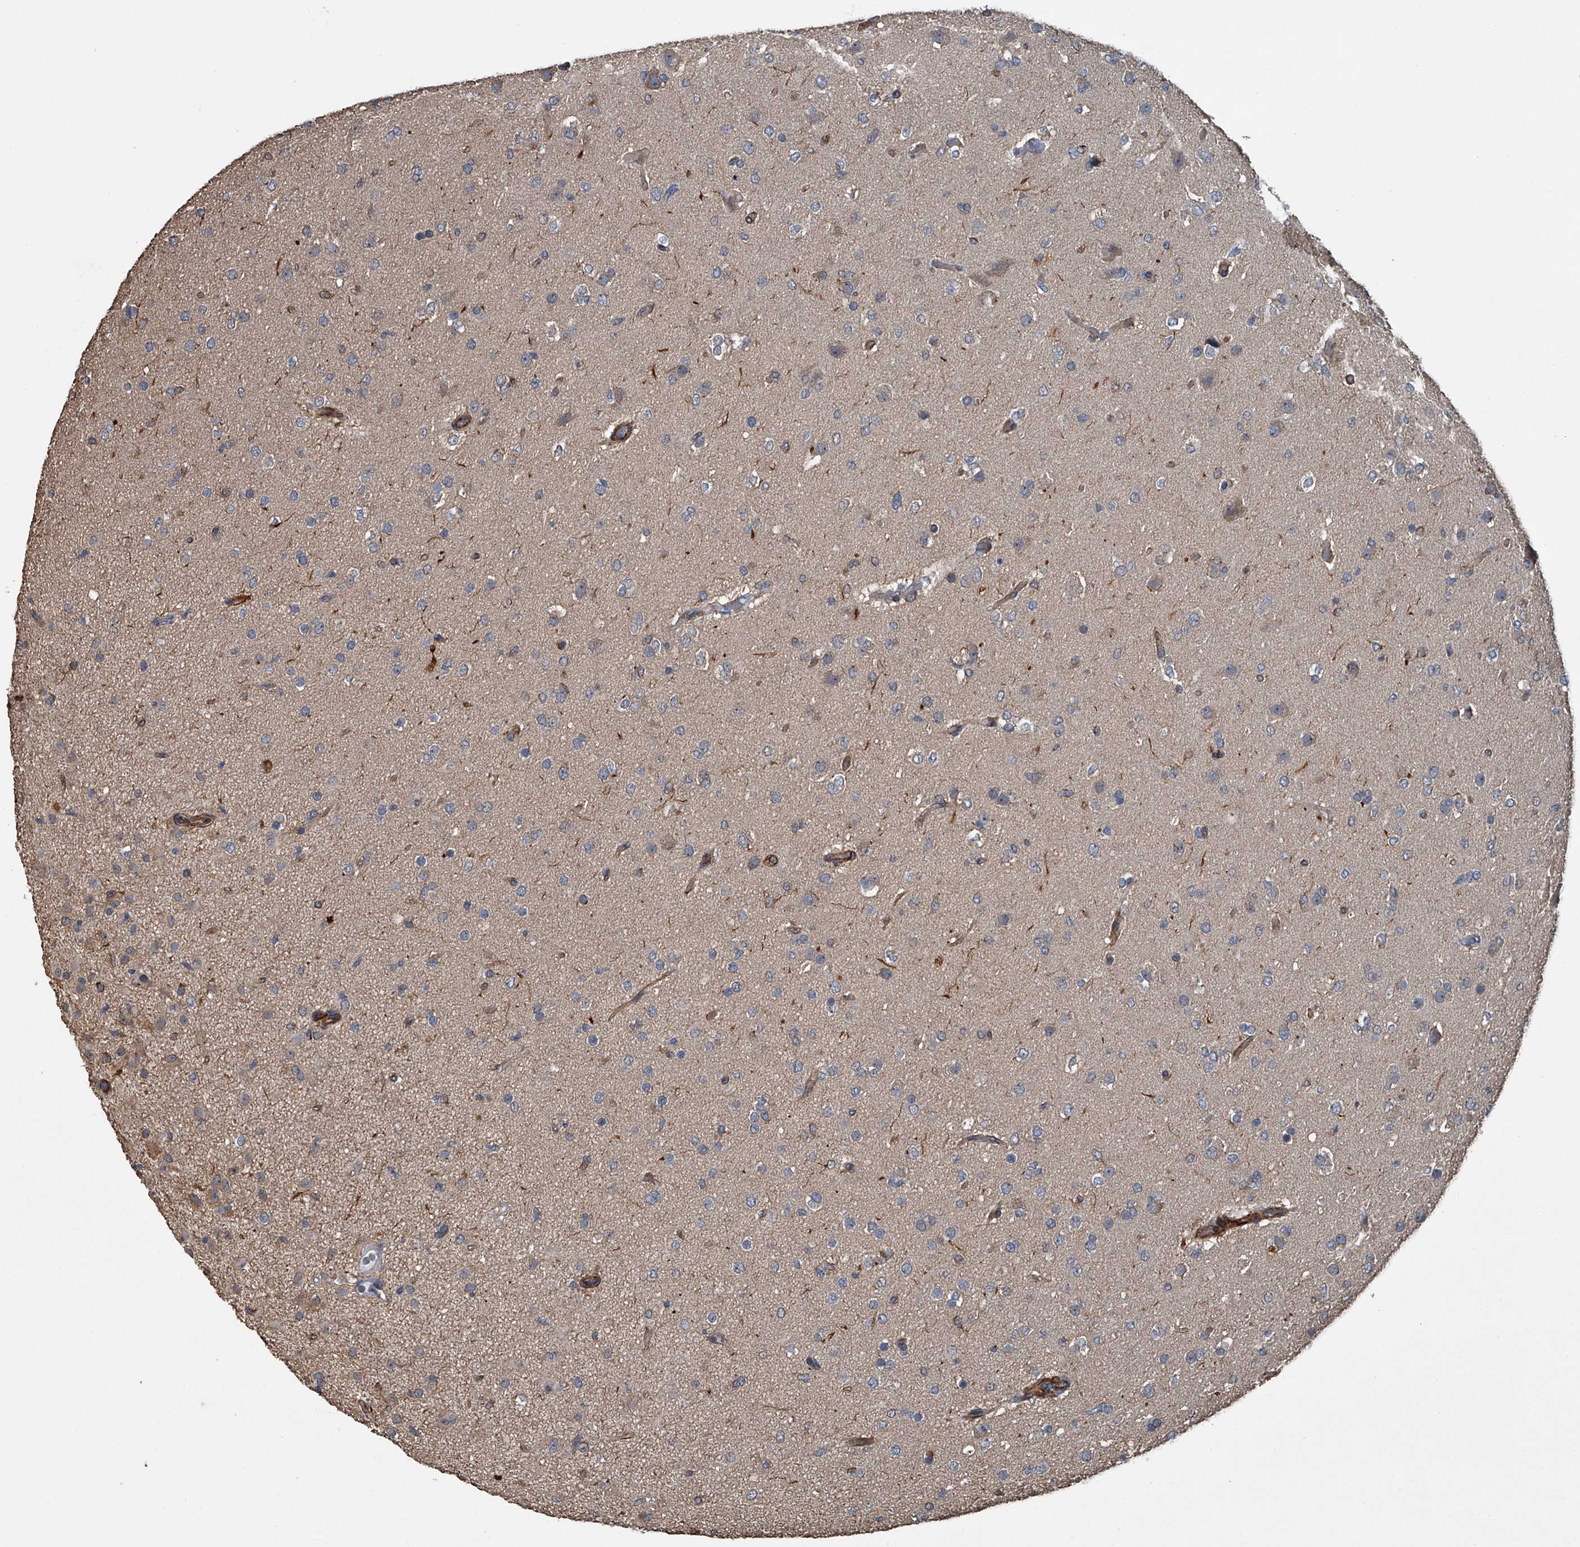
{"staining": {"intensity": "weak", "quantity": "<25%", "location": "cytoplasmic/membranous"}, "tissue": "glioma", "cell_type": "Tumor cells", "image_type": "cancer", "snomed": [{"axis": "morphology", "description": "Glioma, malignant, Low grade"}, {"axis": "topography", "description": "Brain"}], "caption": "There is no significant positivity in tumor cells of glioma.", "gene": "LDLRAD2", "patient": {"sex": "male", "age": 65}}